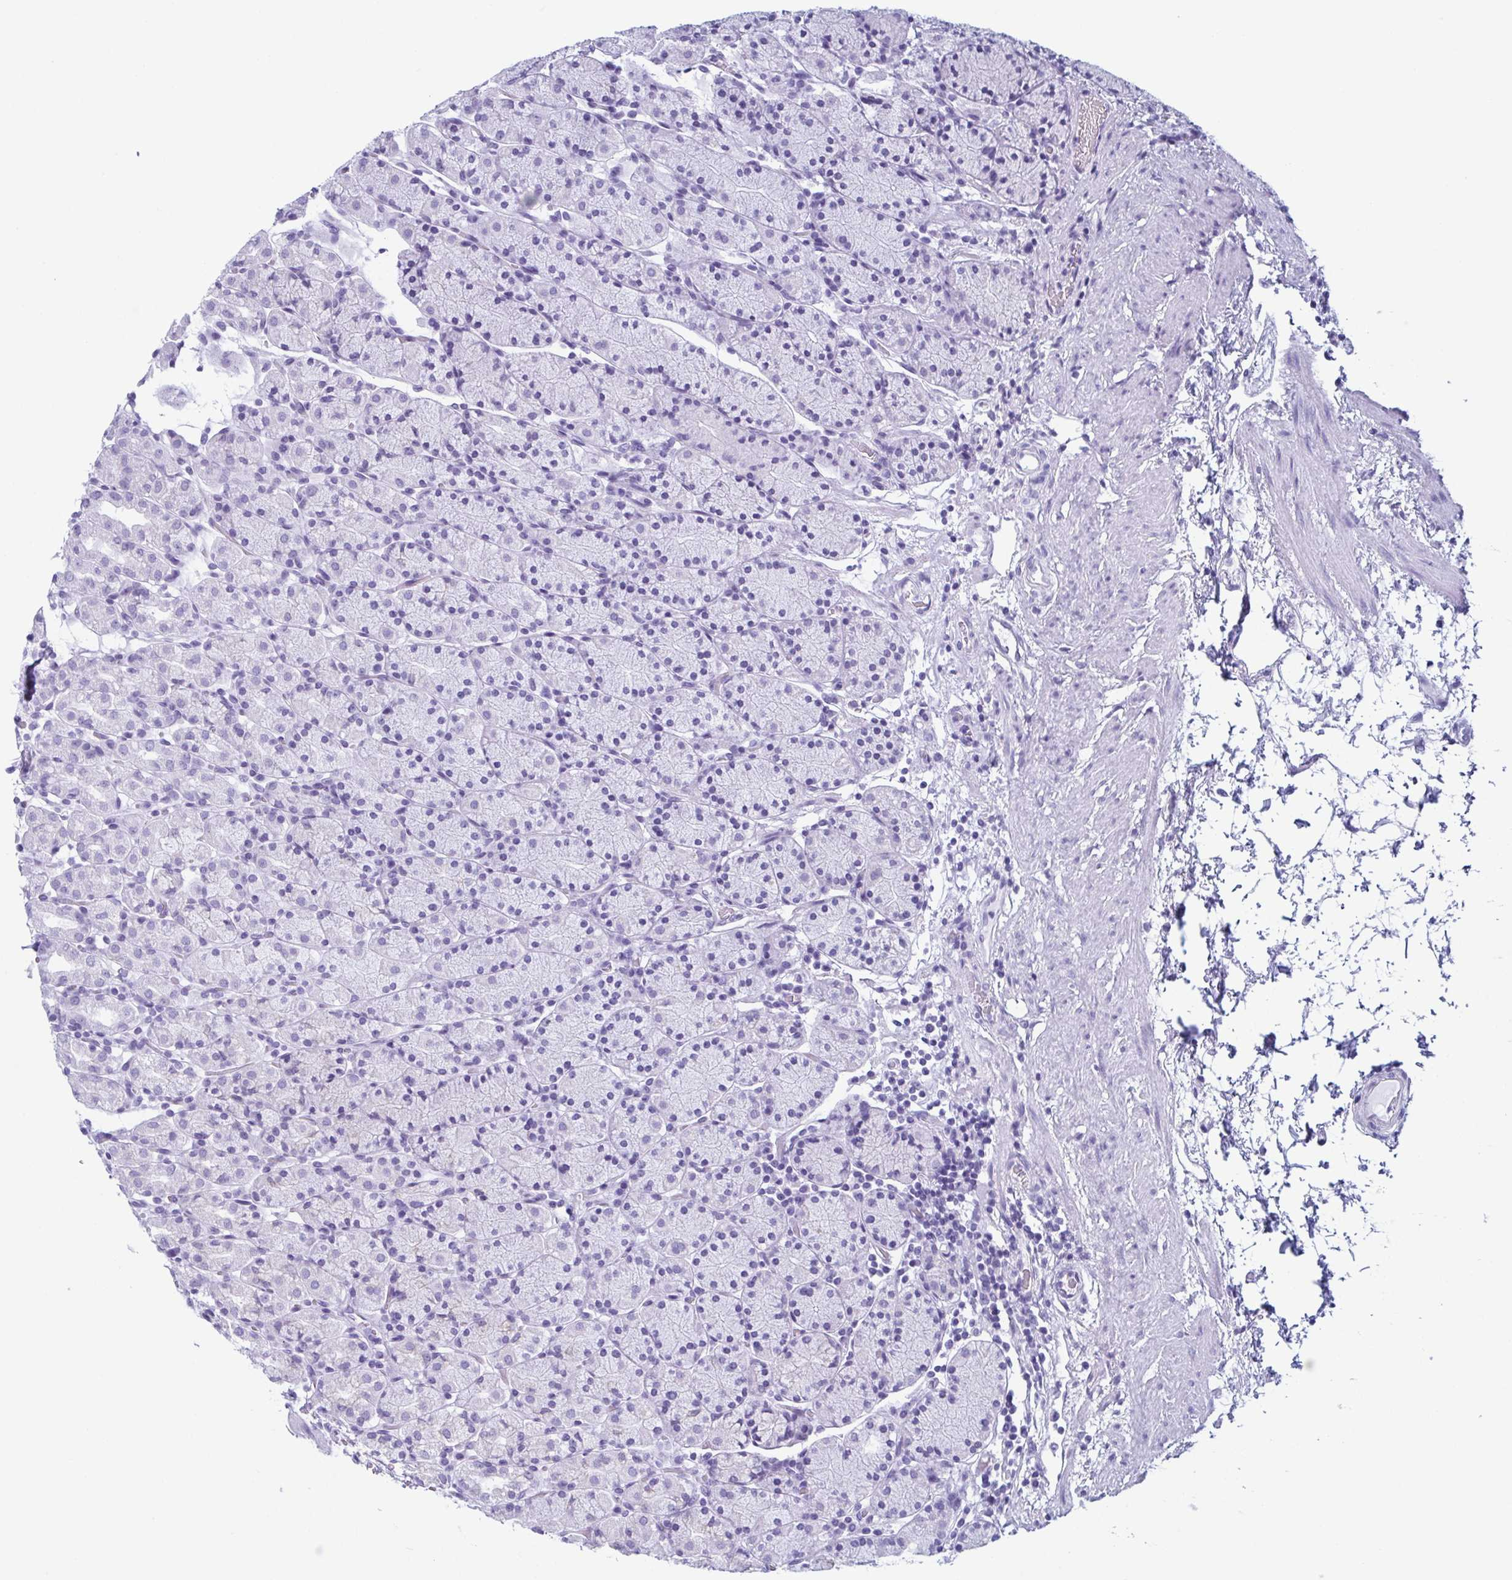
{"staining": {"intensity": "moderate", "quantity": "<25%", "location": "cytoplasmic/membranous"}, "tissue": "stomach", "cell_type": "Glandular cells", "image_type": "normal", "snomed": [{"axis": "morphology", "description": "Normal tissue, NOS"}, {"axis": "topography", "description": "Stomach, upper"}, {"axis": "topography", "description": "Stomach"}], "caption": "Normal stomach shows moderate cytoplasmic/membranous positivity in about <25% of glandular cells, visualized by immunohistochemistry. The staining is performed using DAB brown chromogen to label protein expression. The nuclei are counter-stained blue using hematoxylin.", "gene": "ENKUR", "patient": {"sex": "male", "age": 62}}